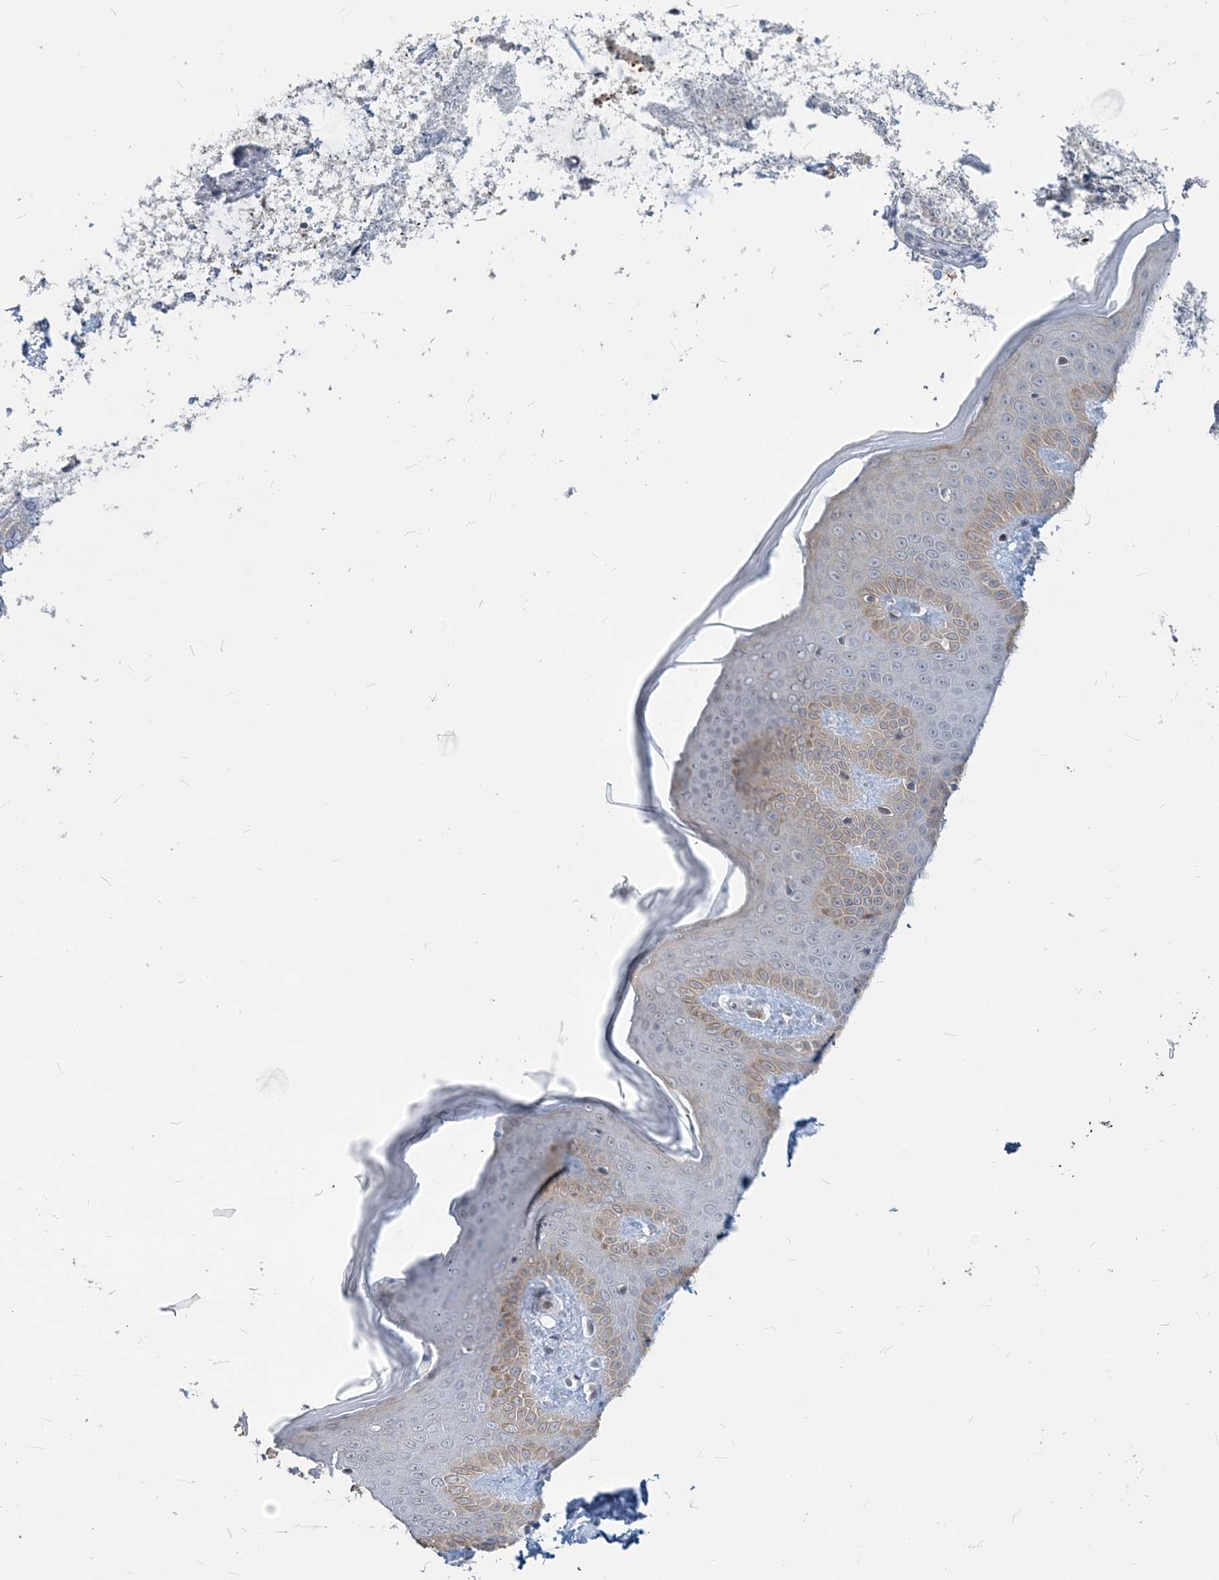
{"staining": {"intensity": "weak", "quantity": "25%-75%", "location": "cytoplasmic/membranous"}, "tissue": "skin", "cell_type": "Fibroblasts", "image_type": "normal", "snomed": [{"axis": "morphology", "description": "Normal tissue, NOS"}, {"axis": "topography", "description": "Skin"}], "caption": "Benign skin demonstrates weak cytoplasmic/membranous expression in about 25%-75% of fibroblasts, visualized by immunohistochemistry. The staining was performed using DAB, with brown indicating positive protein expression. Nuclei are stained blue with hematoxylin.", "gene": "SDAD1", "patient": {"sex": "male", "age": 36}}